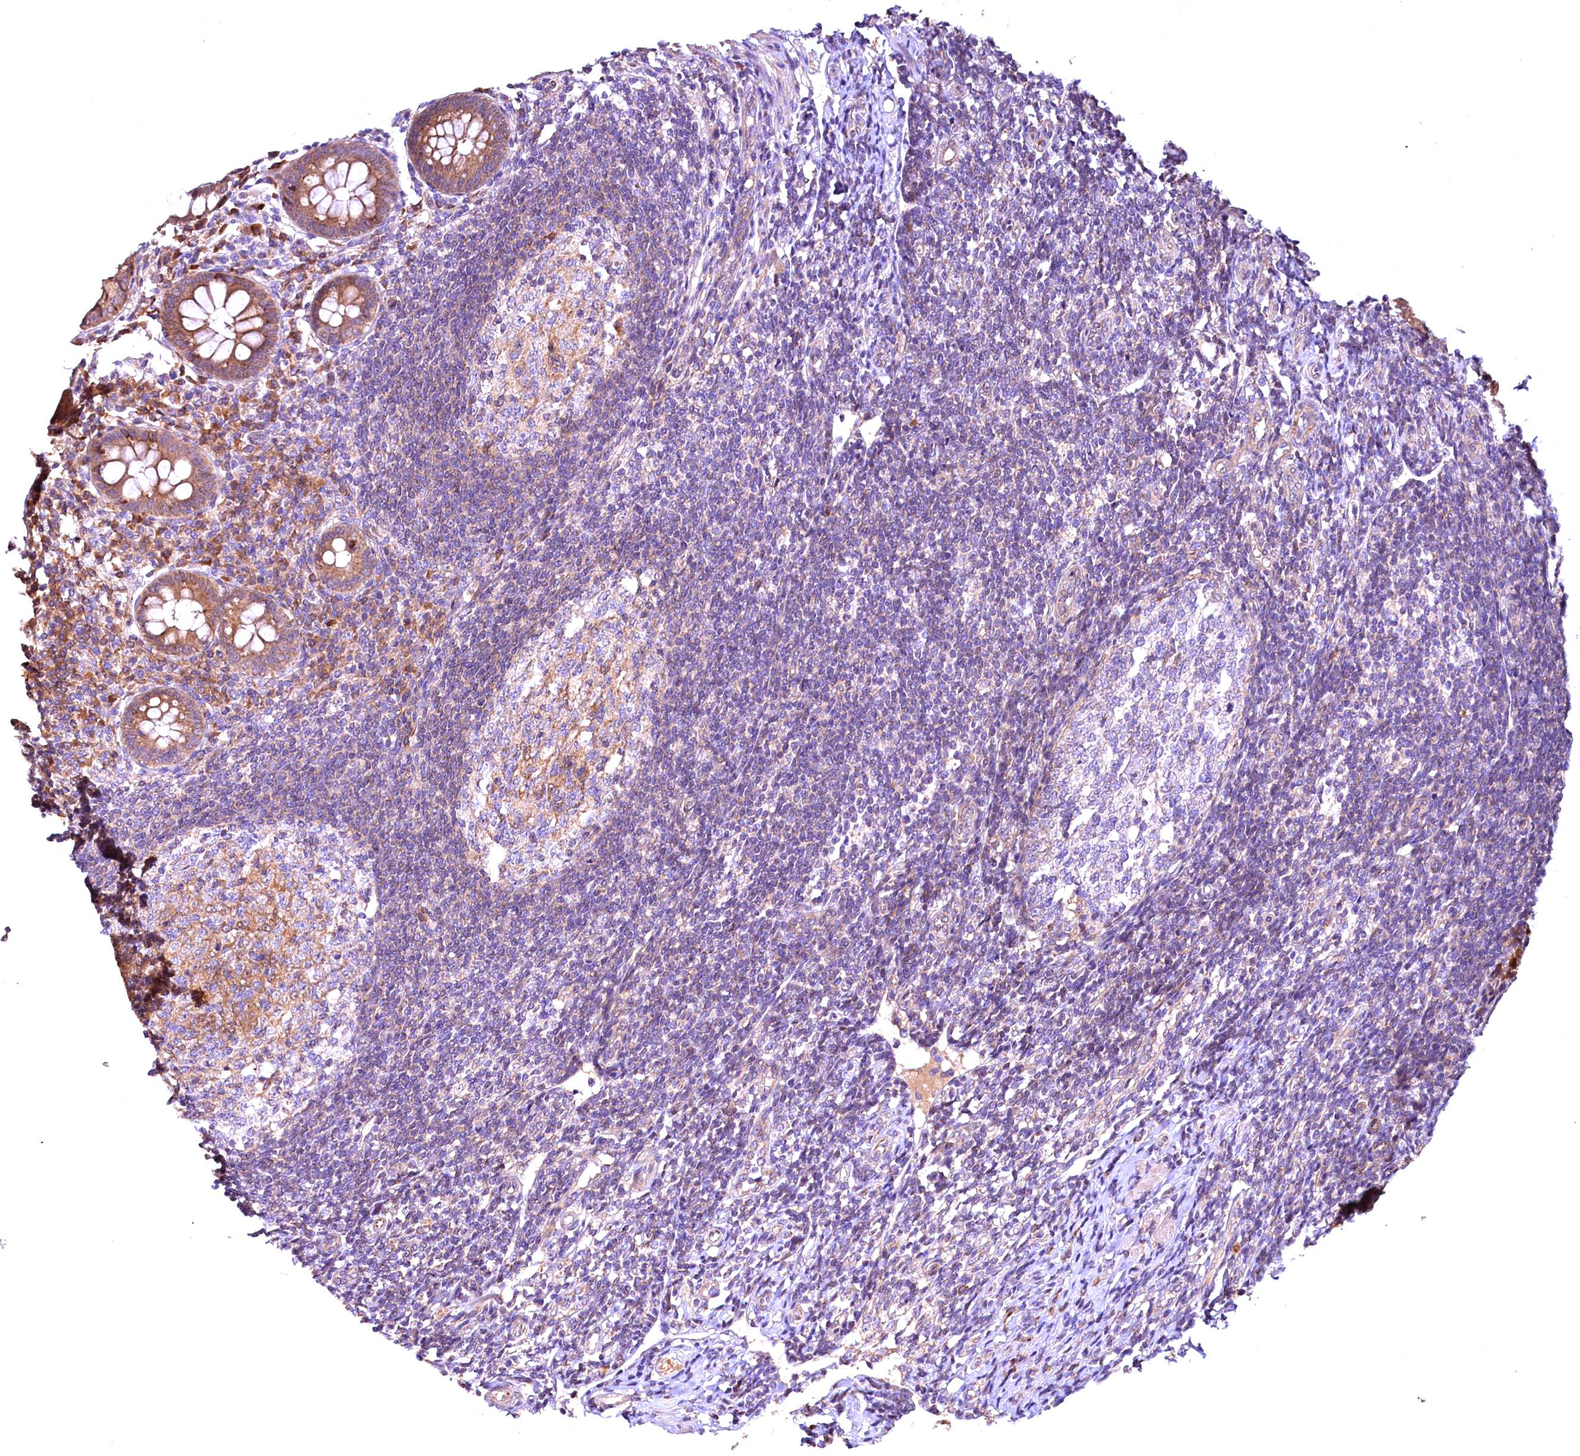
{"staining": {"intensity": "moderate", "quantity": ">75%", "location": "cytoplasmic/membranous"}, "tissue": "appendix", "cell_type": "Glandular cells", "image_type": "normal", "snomed": [{"axis": "morphology", "description": "Normal tissue, NOS"}, {"axis": "topography", "description": "Appendix"}], "caption": "Appendix was stained to show a protein in brown. There is medium levels of moderate cytoplasmic/membranous expression in about >75% of glandular cells.", "gene": "RPUSD2", "patient": {"sex": "female", "age": 33}}